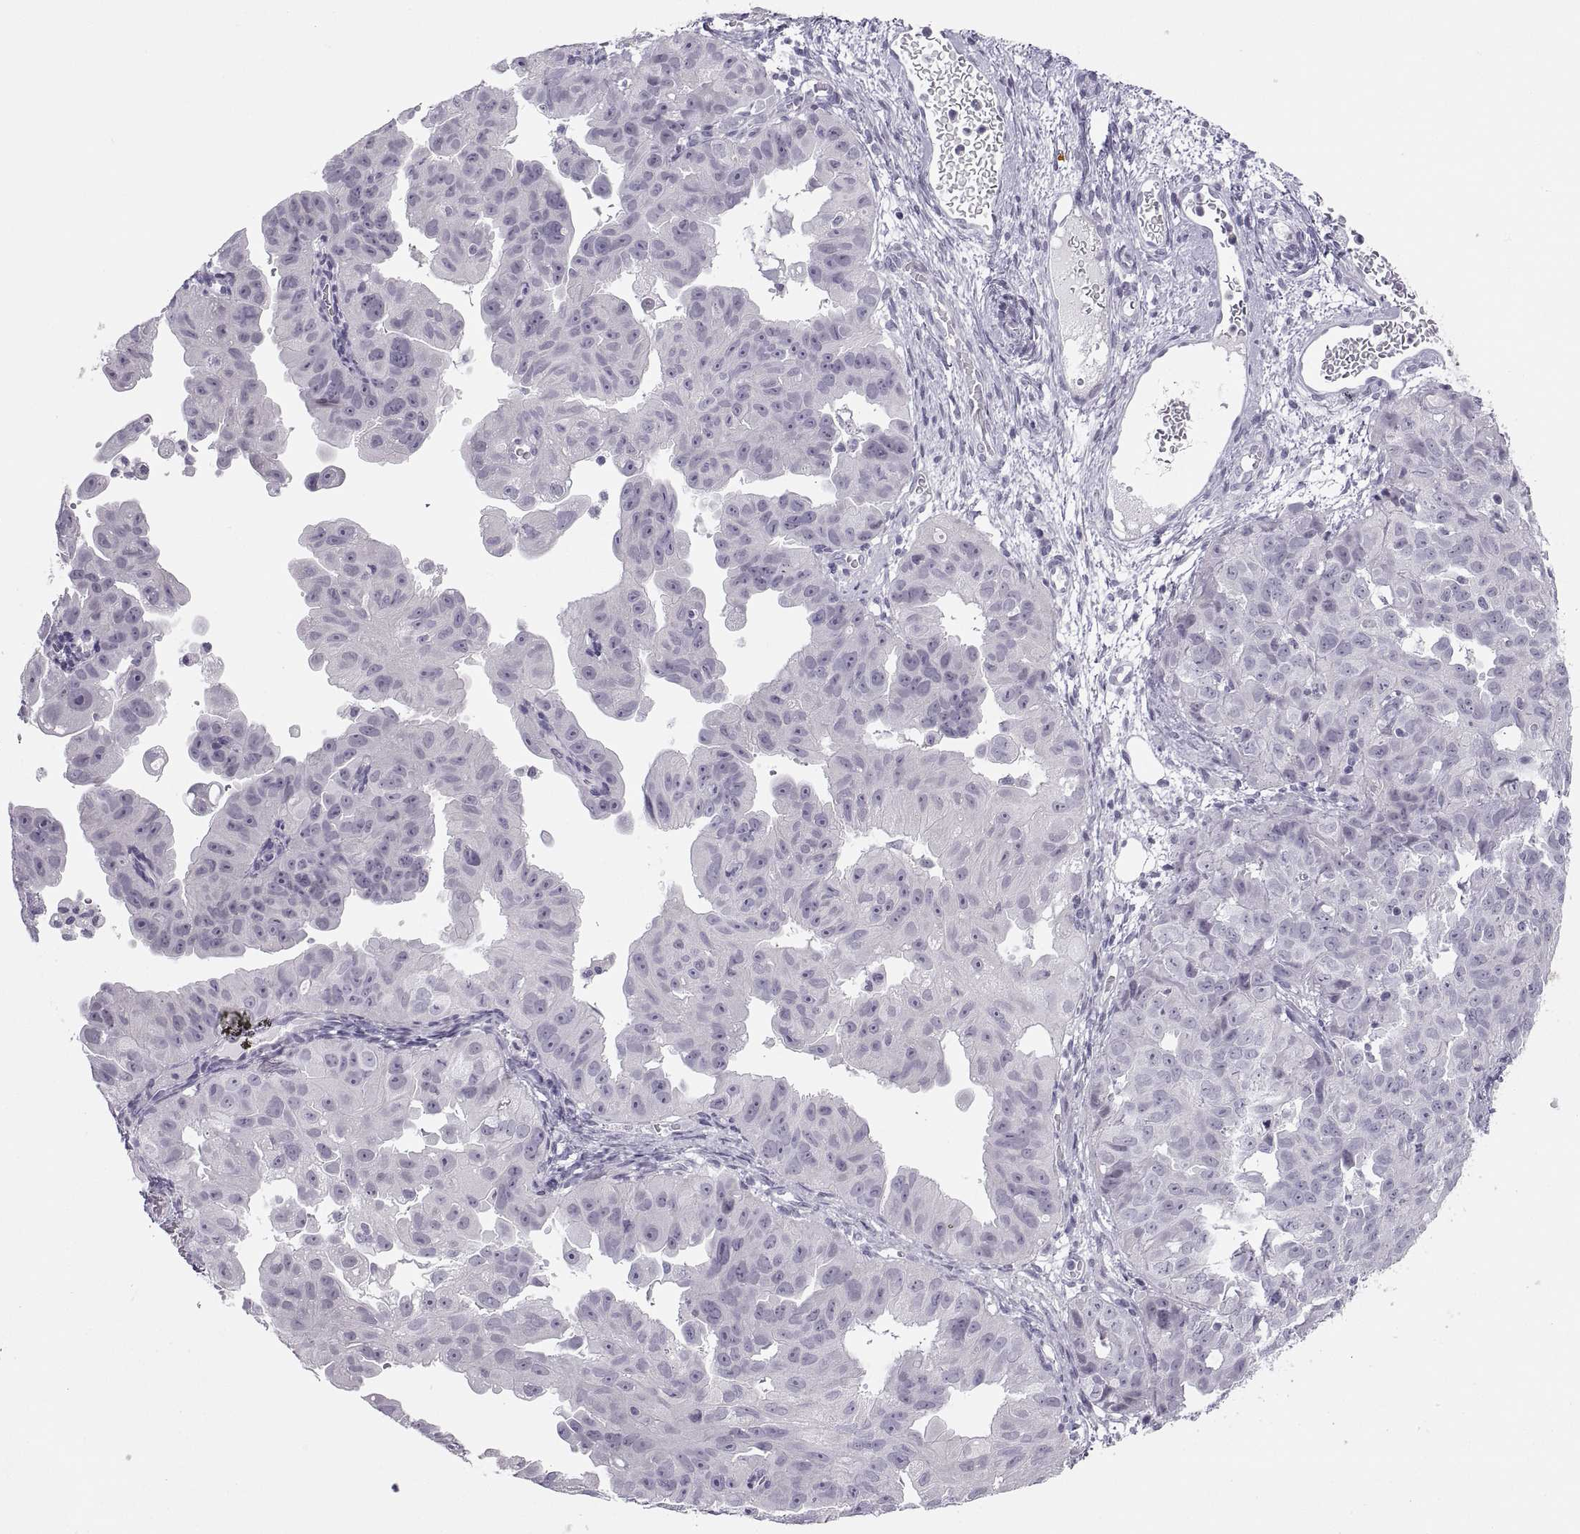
{"staining": {"intensity": "negative", "quantity": "none", "location": "none"}, "tissue": "ovarian cancer", "cell_type": "Tumor cells", "image_type": "cancer", "snomed": [{"axis": "morphology", "description": "Carcinoma, endometroid"}, {"axis": "topography", "description": "Ovary"}], "caption": "The histopathology image demonstrates no significant expression in tumor cells of ovarian endometroid carcinoma.", "gene": "C3orf22", "patient": {"sex": "female", "age": 85}}